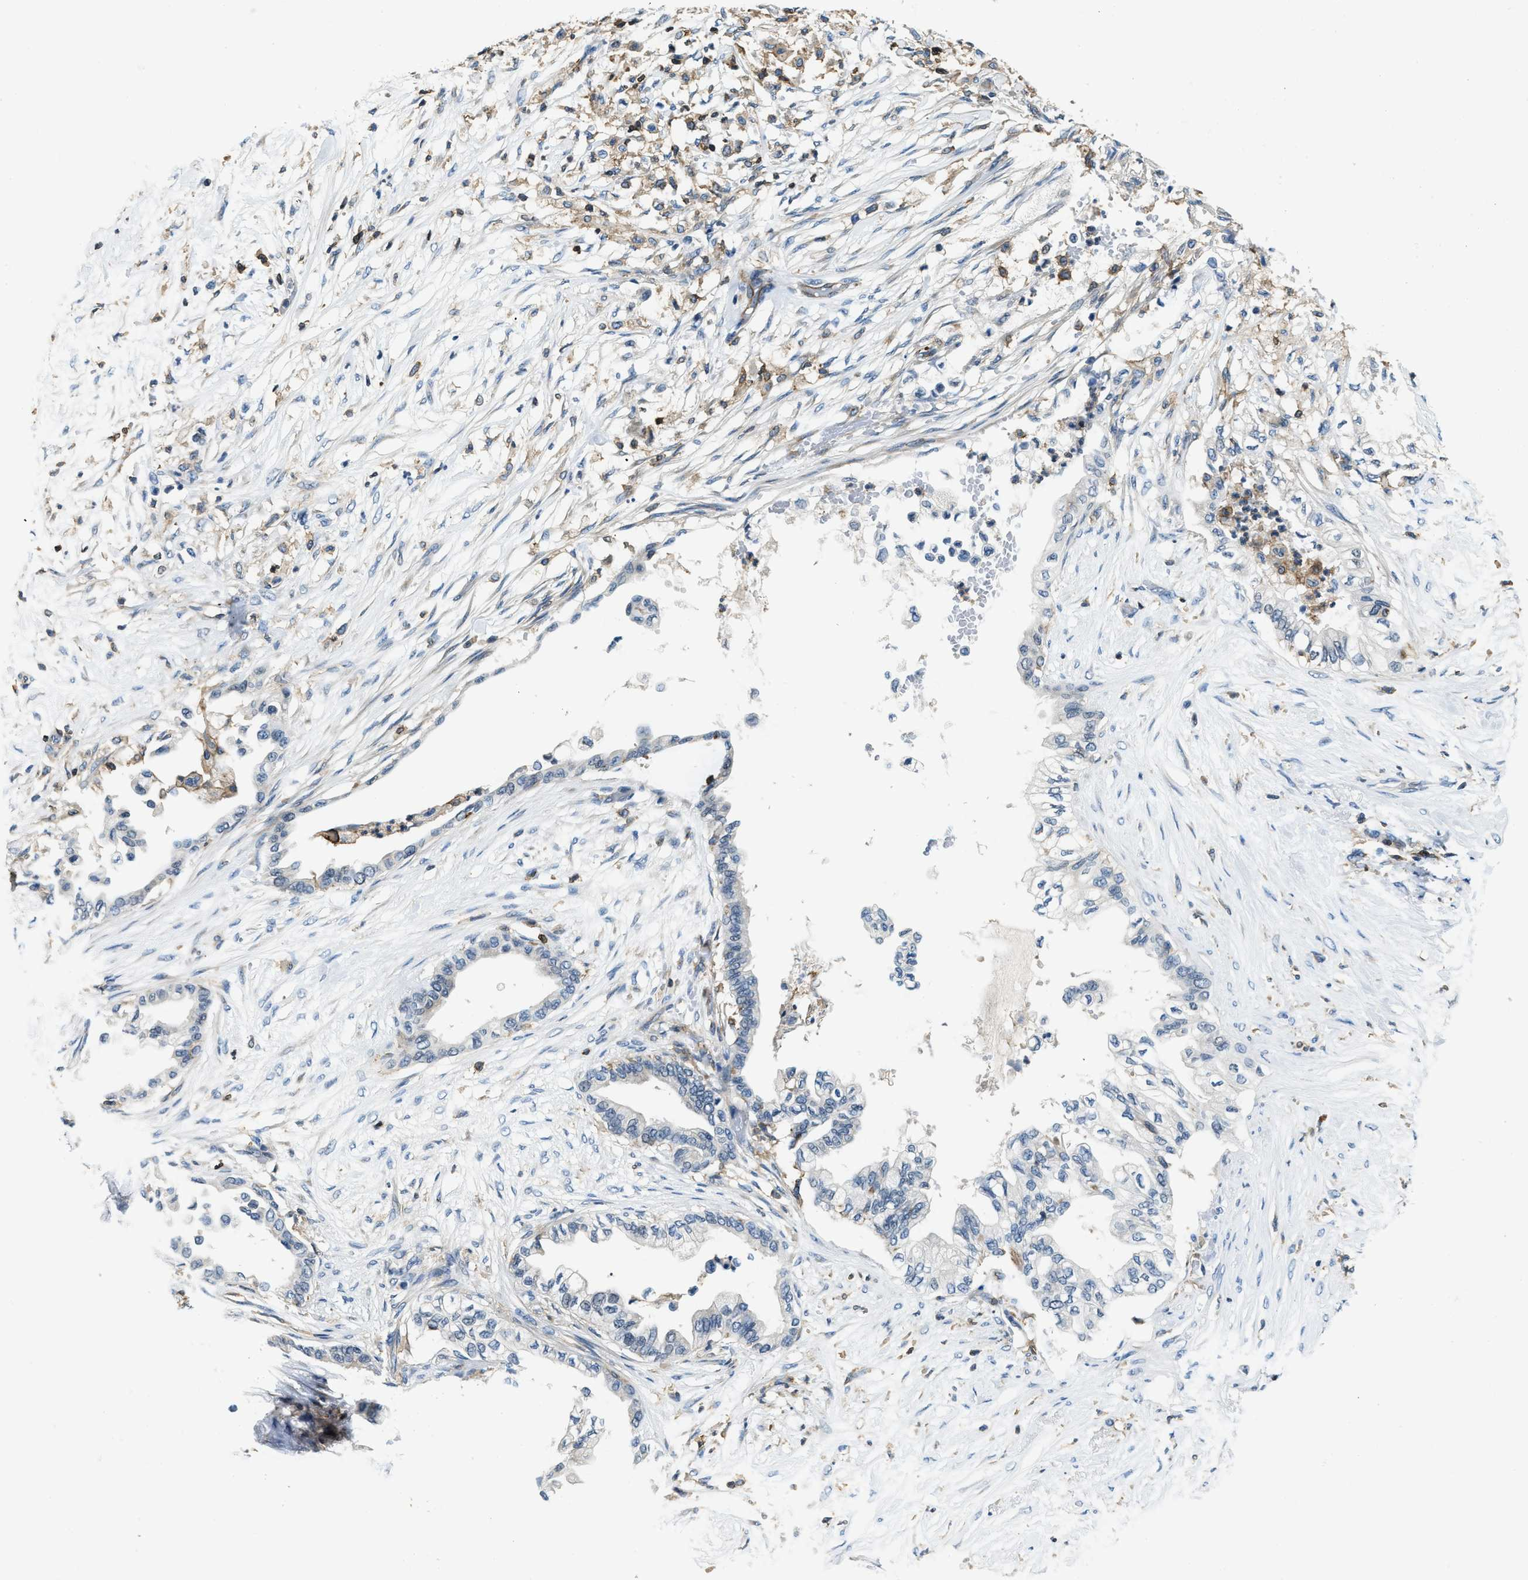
{"staining": {"intensity": "negative", "quantity": "none", "location": "none"}, "tissue": "pancreatic cancer", "cell_type": "Tumor cells", "image_type": "cancer", "snomed": [{"axis": "morphology", "description": "Normal tissue, NOS"}, {"axis": "morphology", "description": "Adenocarcinoma, NOS"}, {"axis": "topography", "description": "Pancreas"}, {"axis": "topography", "description": "Duodenum"}], "caption": "DAB immunohistochemical staining of pancreatic adenocarcinoma demonstrates no significant expression in tumor cells. (DAB IHC visualized using brightfield microscopy, high magnification).", "gene": "MYO1G", "patient": {"sex": "female", "age": 60}}